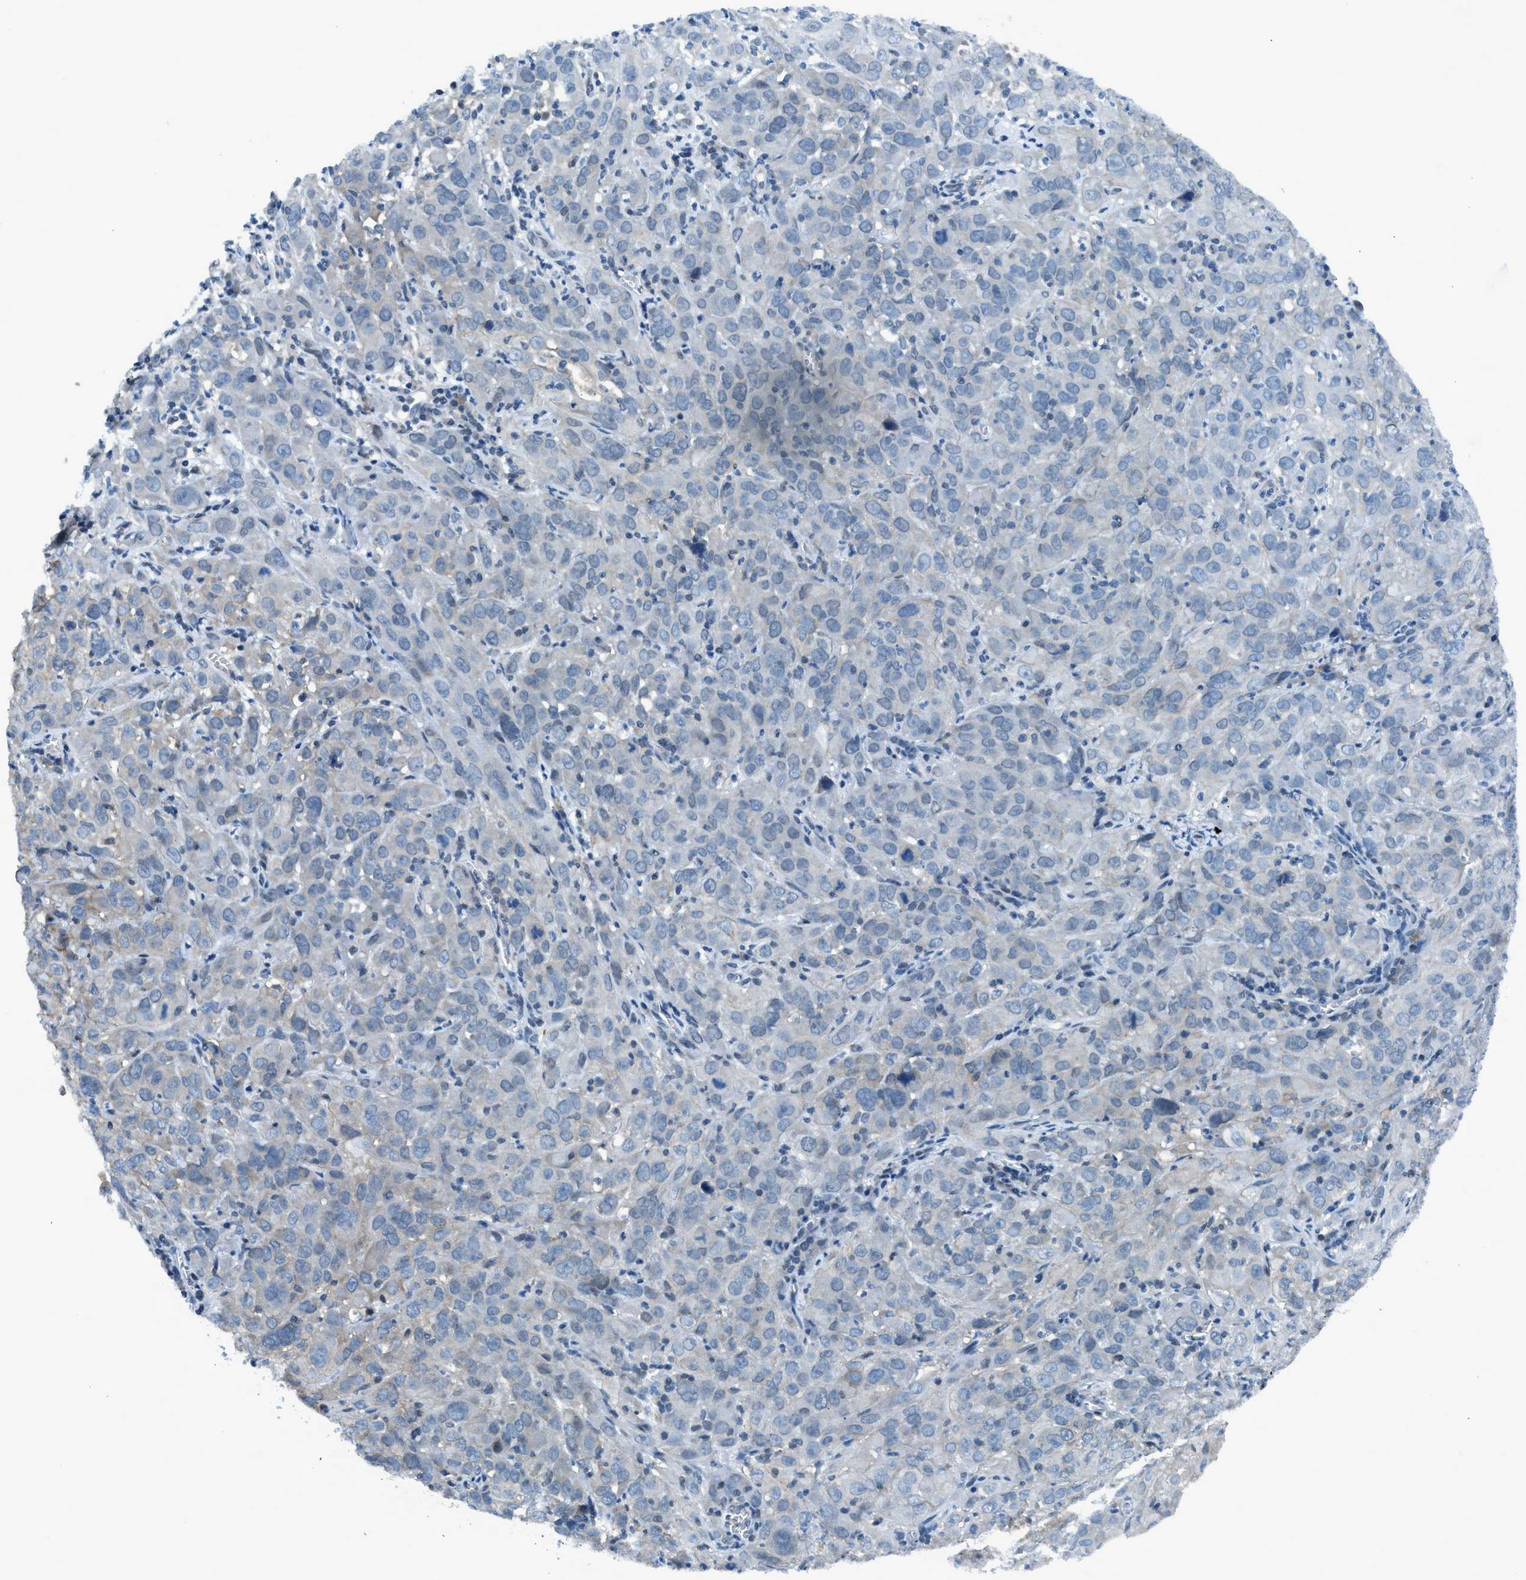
{"staining": {"intensity": "negative", "quantity": "none", "location": "none"}, "tissue": "cervical cancer", "cell_type": "Tumor cells", "image_type": "cancer", "snomed": [{"axis": "morphology", "description": "Squamous cell carcinoma, NOS"}, {"axis": "topography", "description": "Cervix"}], "caption": "Cervical cancer (squamous cell carcinoma) was stained to show a protein in brown. There is no significant positivity in tumor cells.", "gene": "LMLN", "patient": {"sex": "female", "age": 32}}